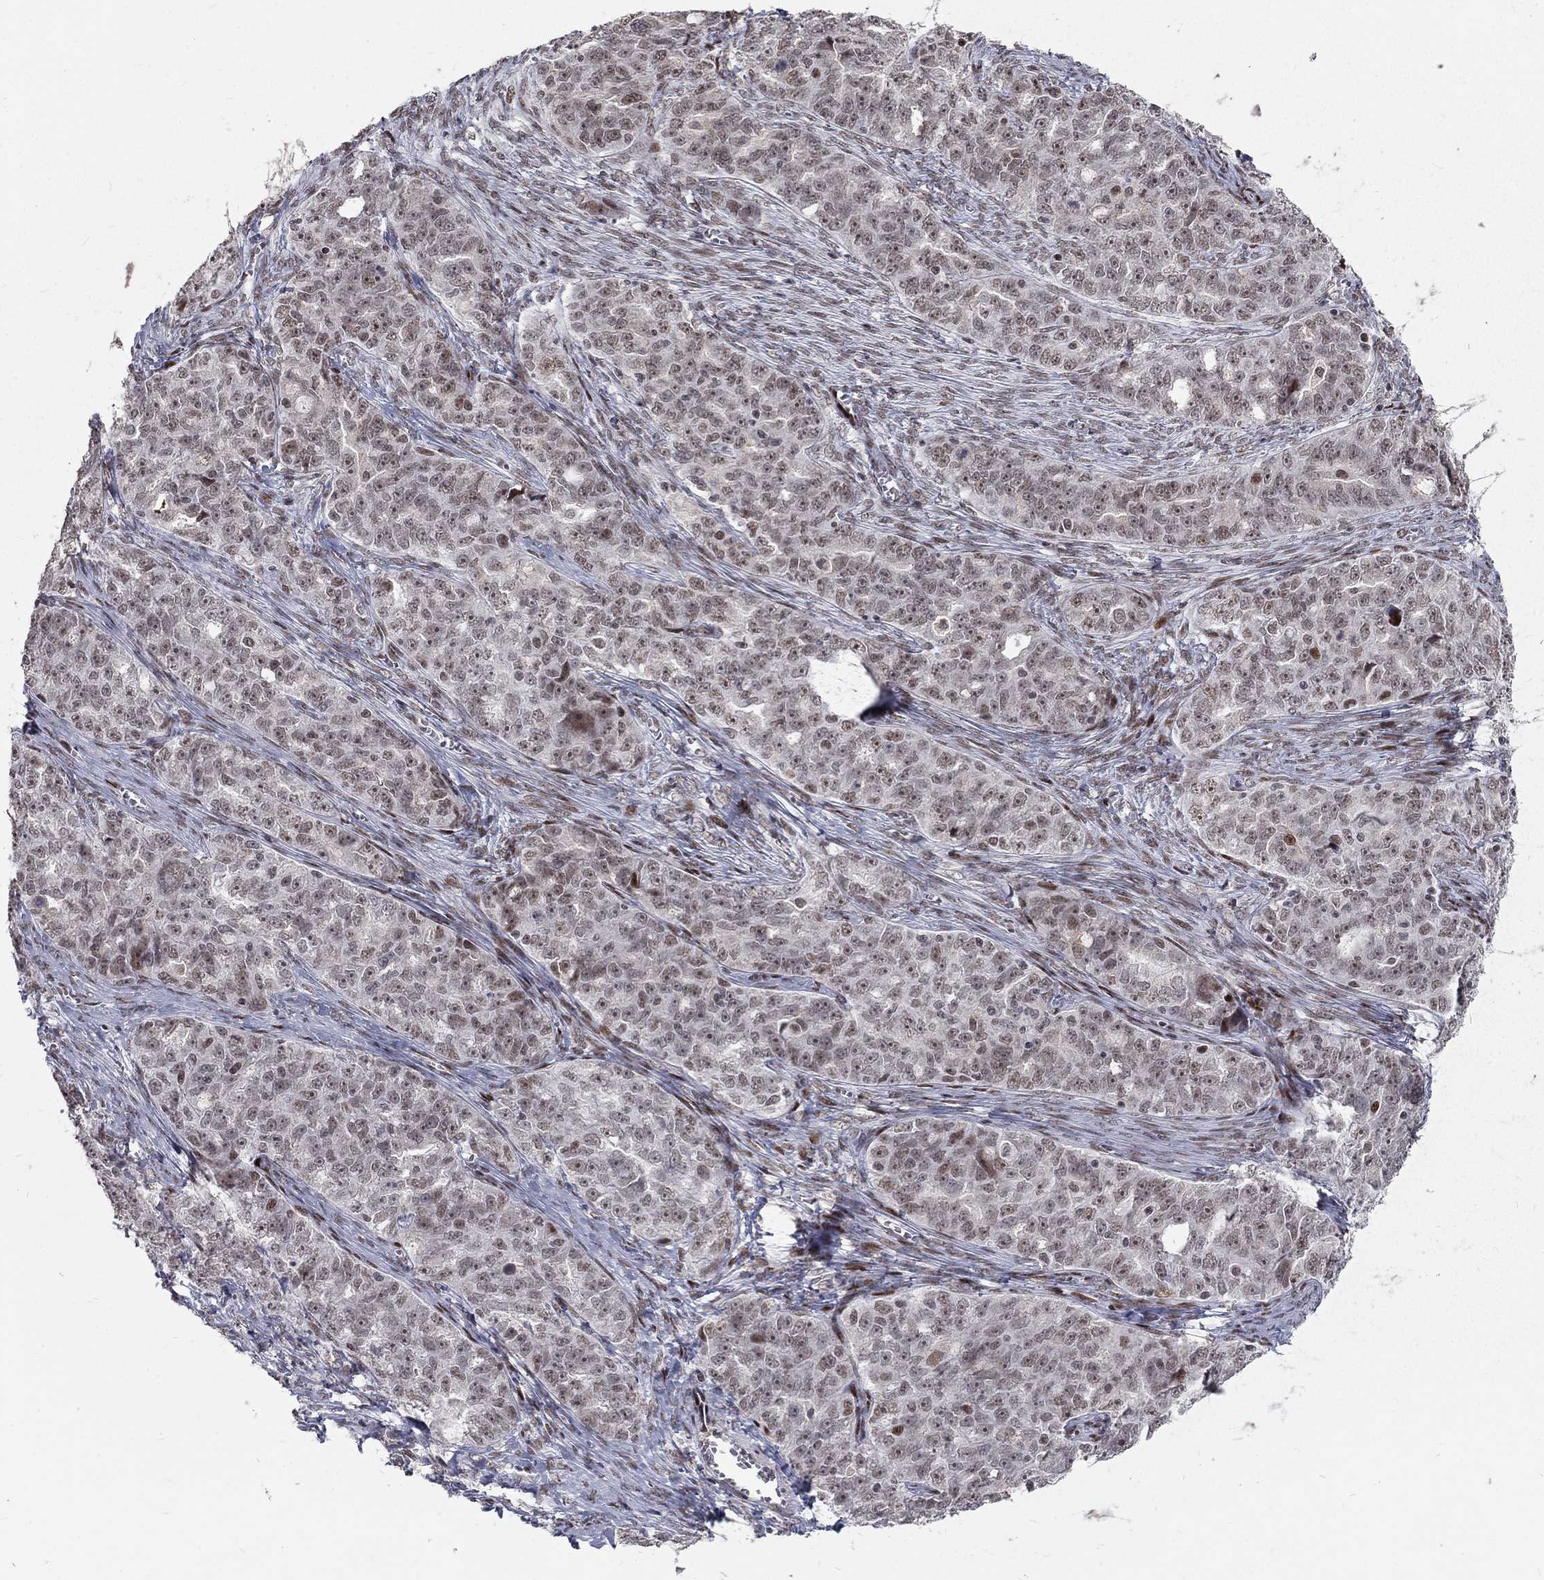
{"staining": {"intensity": "negative", "quantity": "none", "location": "none"}, "tissue": "ovarian cancer", "cell_type": "Tumor cells", "image_type": "cancer", "snomed": [{"axis": "morphology", "description": "Cystadenocarcinoma, serous, NOS"}, {"axis": "topography", "description": "Ovary"}], "caption": "The immunohistochemistry micrograph has no significant staining in tumor cells of ovarian cancer tissue.", "gene": "TCEAL1", "patient": {"sex": "female", "age": 51}}